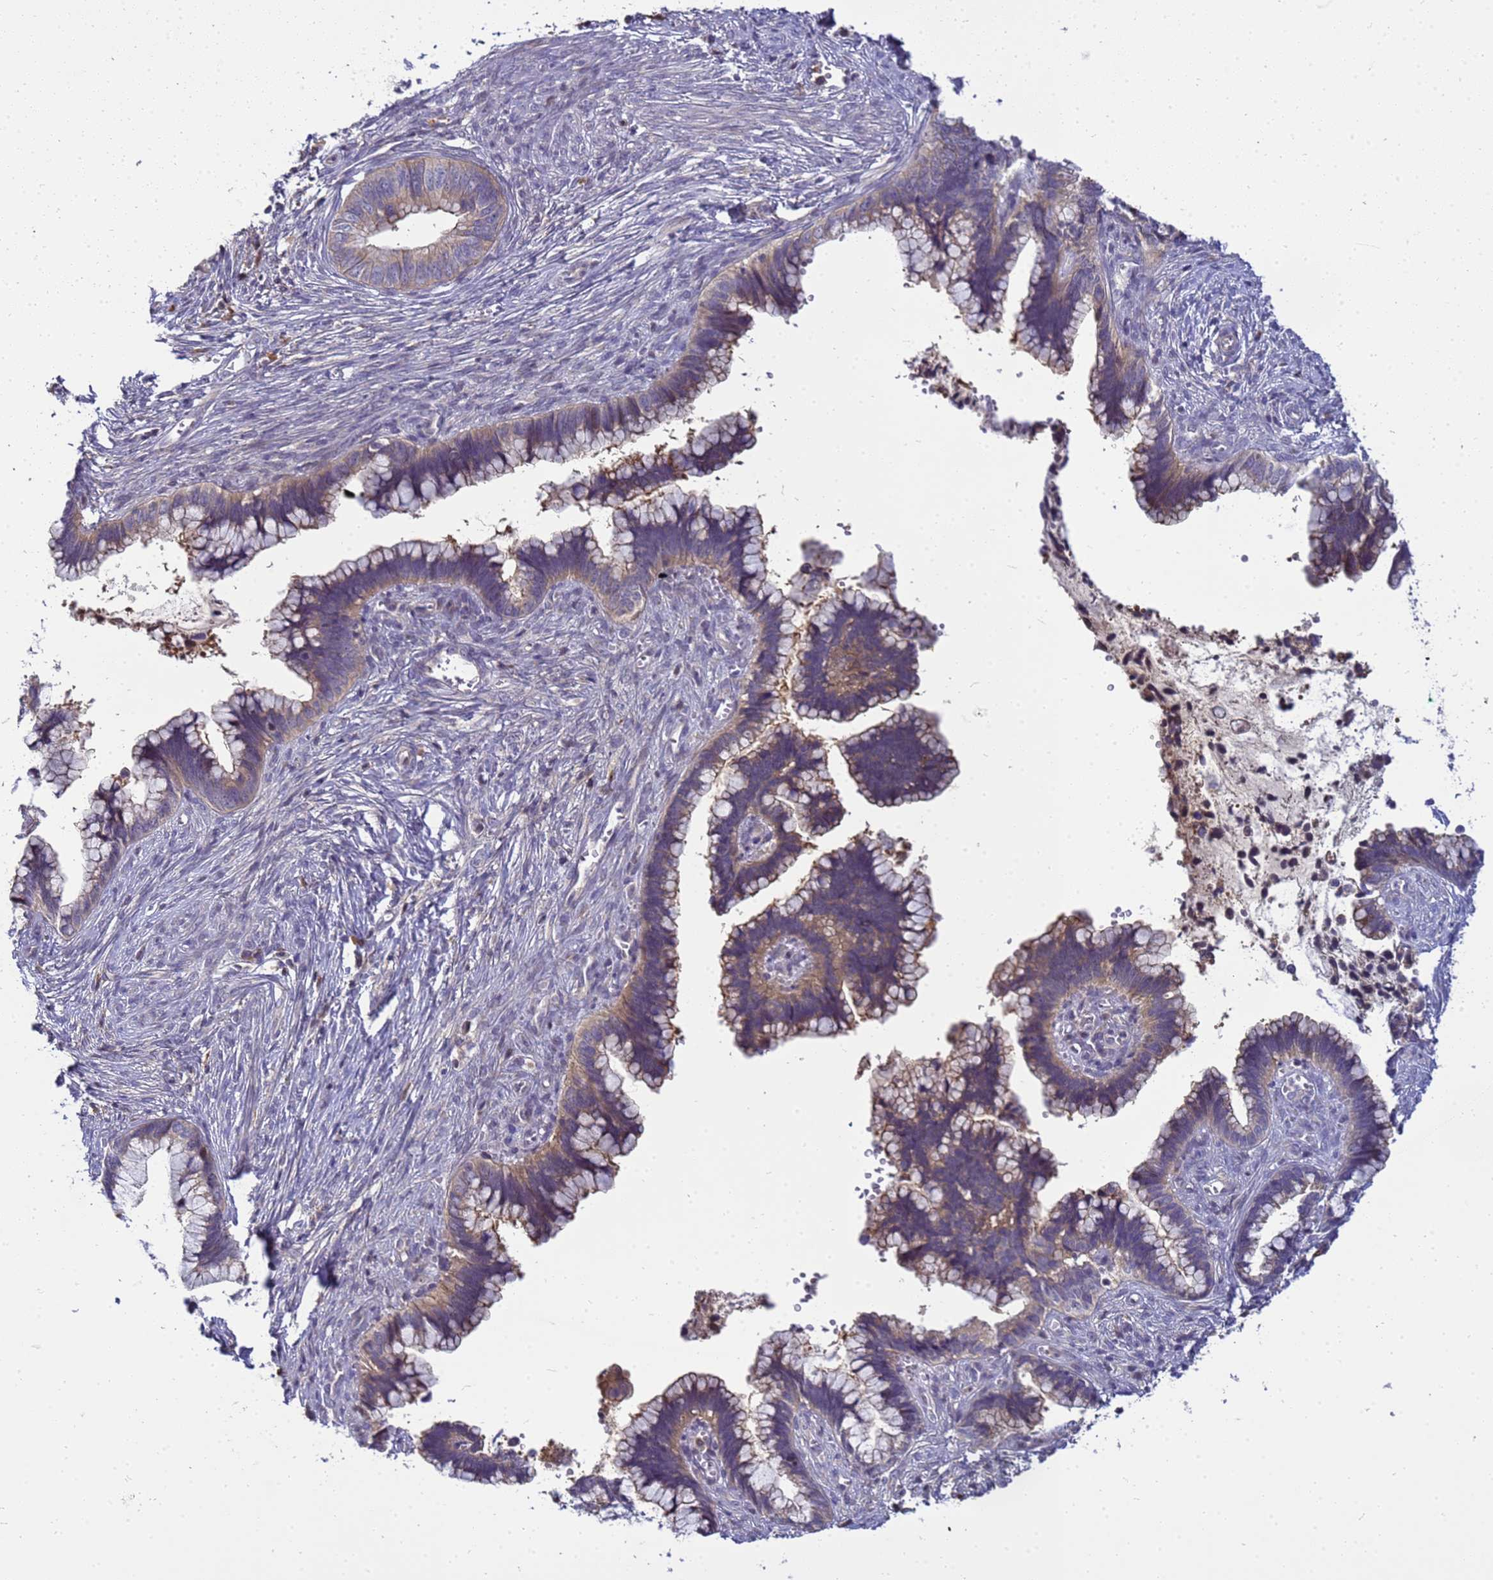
{"staining": {"intensity": "weak", "quantity": ">75%", "location": "cytoplasmic/membranous"}, "tissue": "cervical cancer", "cell_type": "Tumor cells", "image_type": "cancer", "snomed": [{"axis": "morphology", "description": "Adenocarcinoma, NOS"}, {"axis": "topography", "description": "Cervix"}], "caption": "Immunohistochemical staining of cervical cancer (adenocarcinoma) reveals weak cytoplasmic/membranous protein expression in about >75% of tumor cells.", "gene": "TMEM74B", "patient": {"sex": "female", "age": 44}}